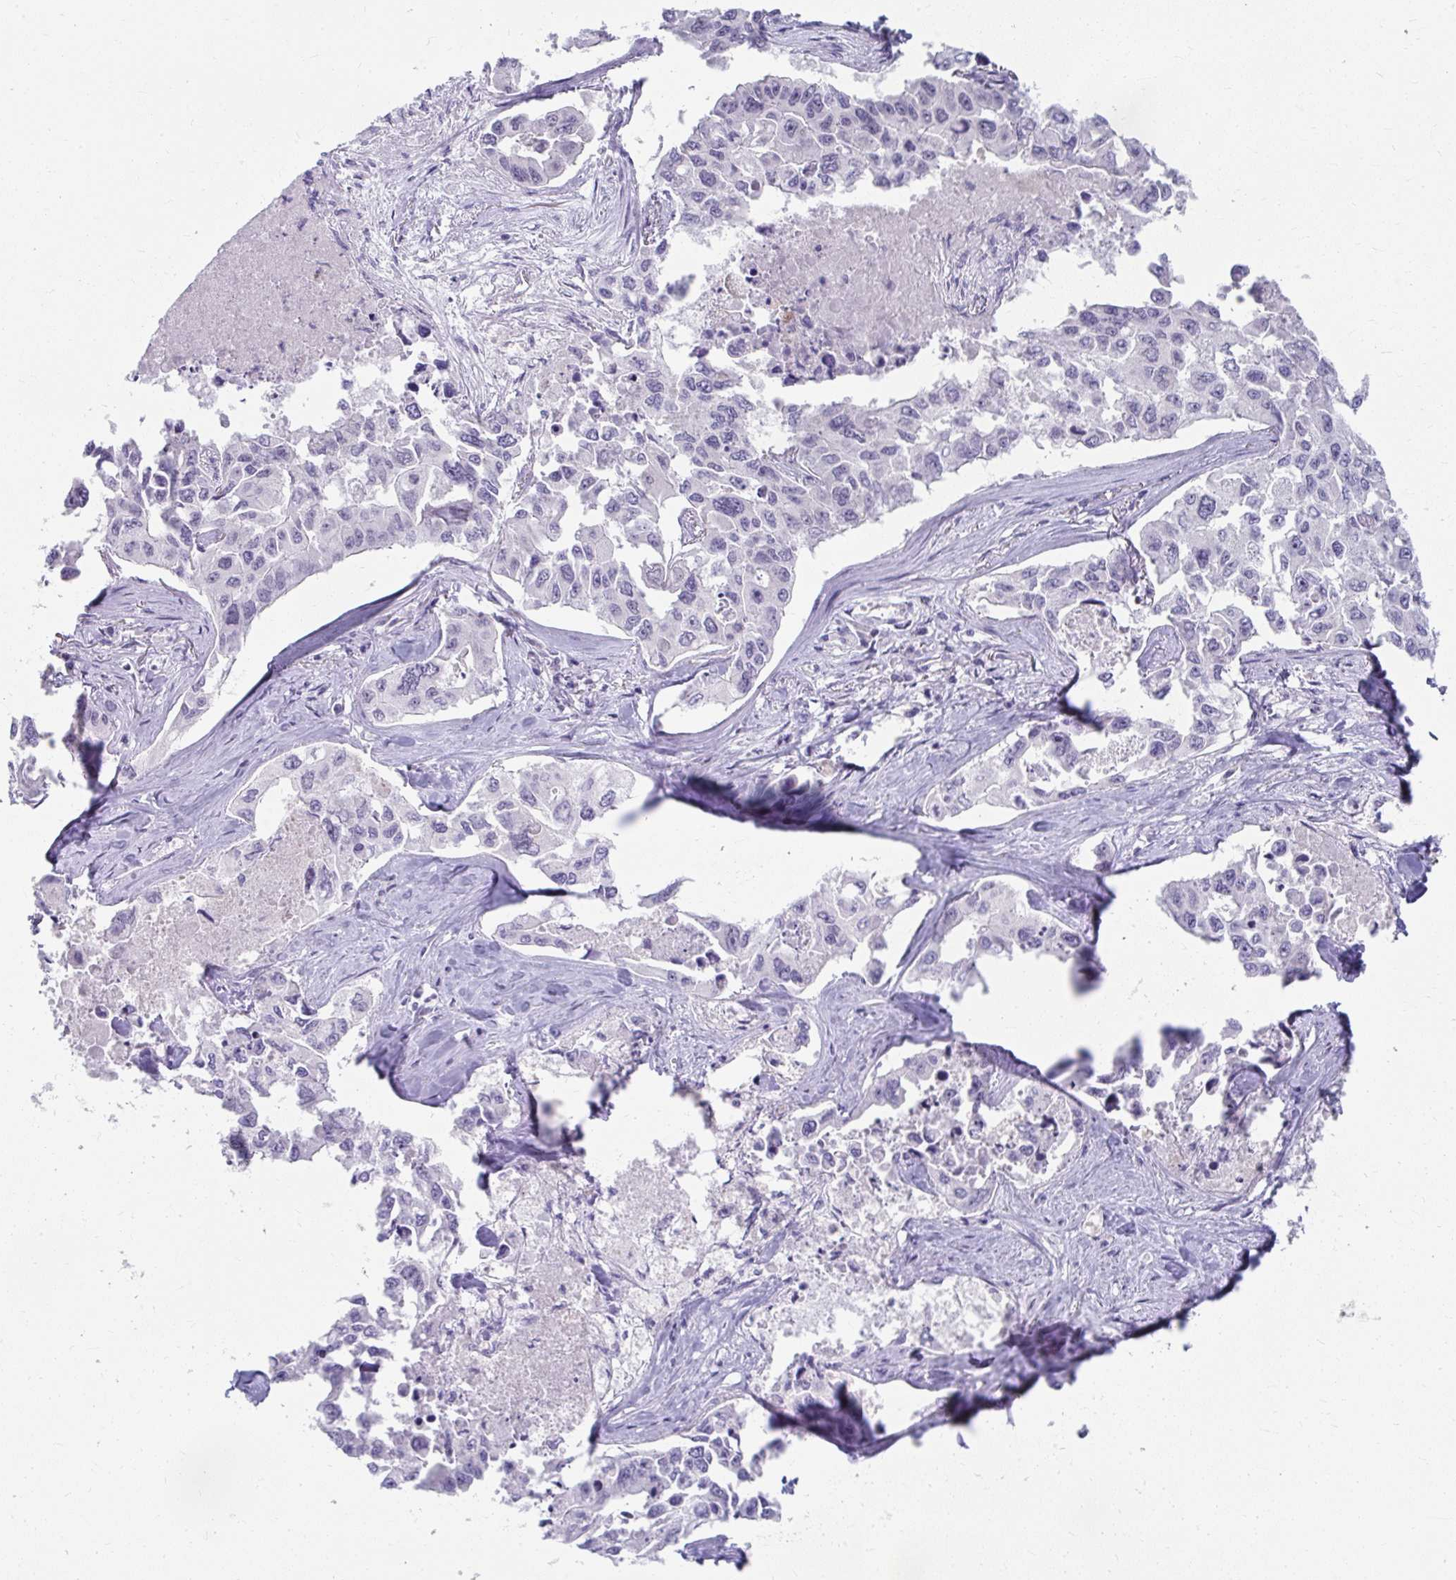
{"staining": {"intensity": "negative", "quantity": "none", "location": "none"}, "tissue": "lung cancer", "cell_type": "Tumor cells", "image_type": "cancer", "snomed": [{"axis": "morphology", "description": "Adenocarcinoma, NOS"}, {"axis": "topography", "description": "Lung"}], "caption": "A histopathology image of human lung cancer (adenocarcinoma) is negative for staining in tumor cells.", "gene": "UGT3A2", "patient": {"sex": "male", "age": 64}}